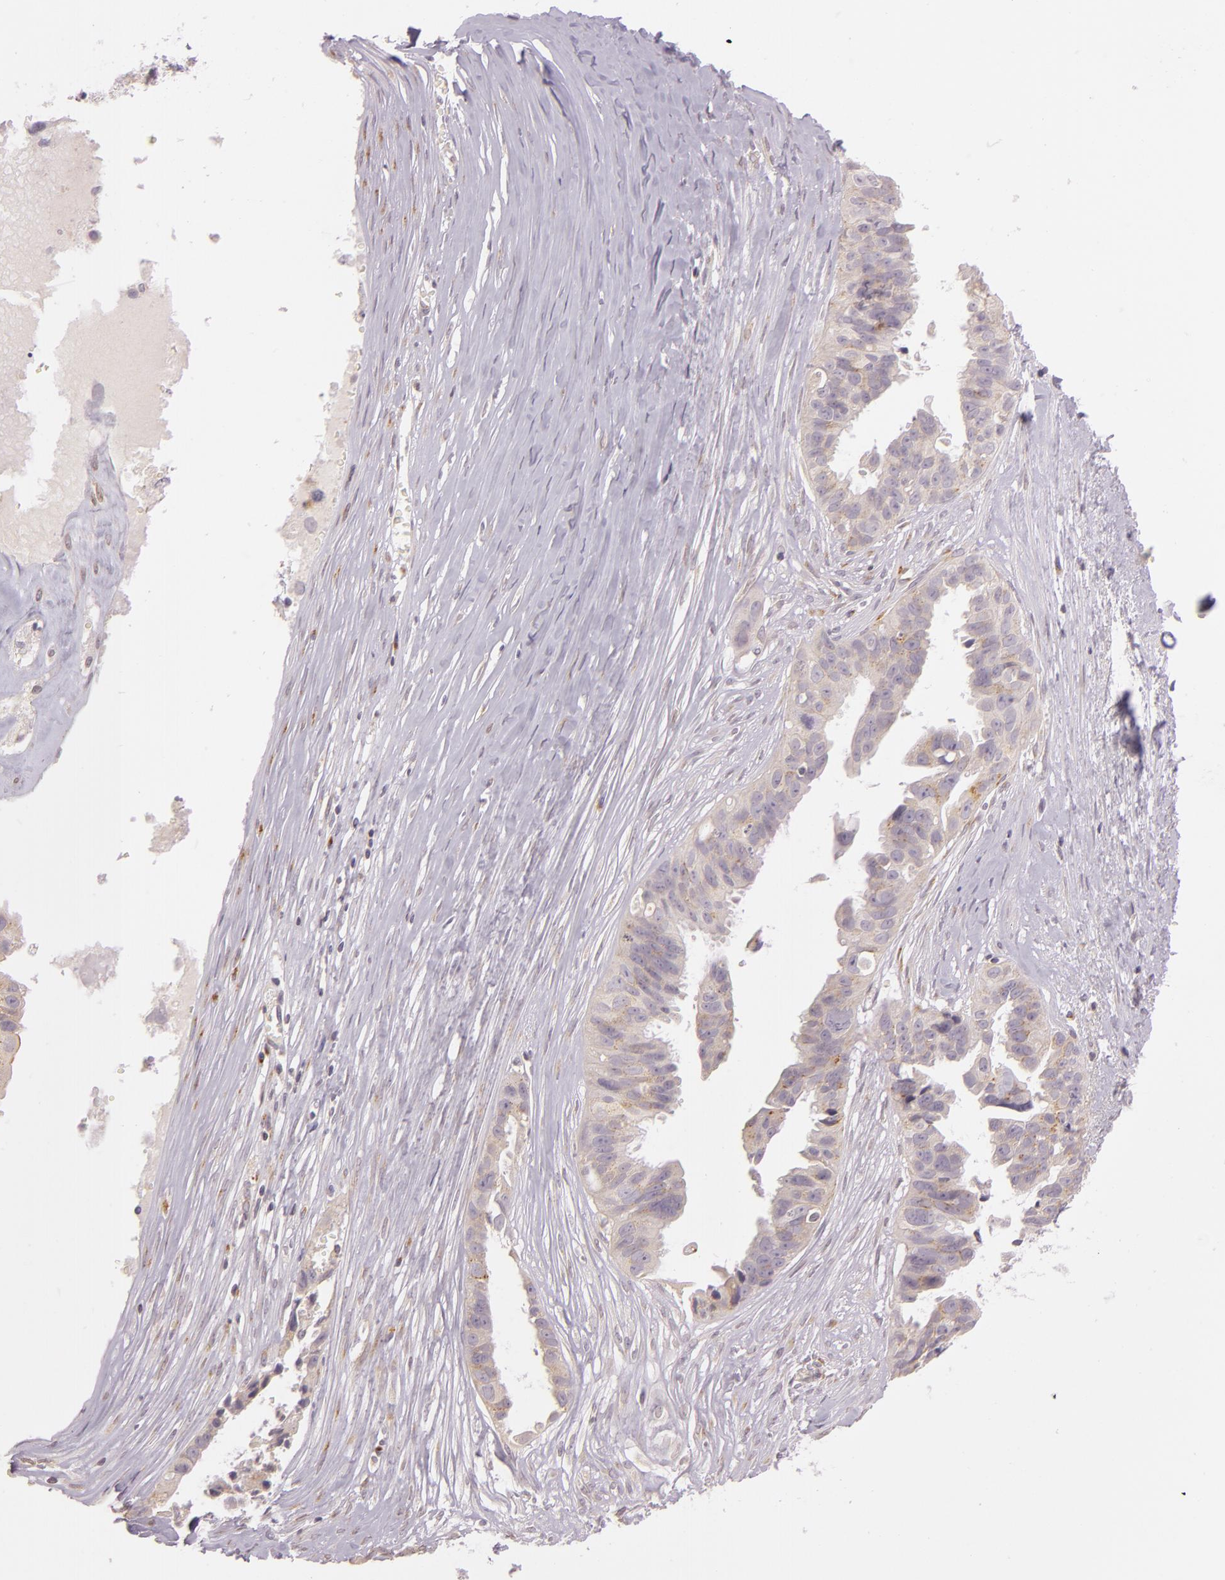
{"staining": {"intensity": "weak", "quantity": ">75%", "location": "cytoplasmic/membranous"}, "tissue": "ovarian cancer", "cell_type": "Tumor cells", "image_type": "cancer", "snomed": [{"axis": "morphology", "description": "Carcinoma, endometroid"}, {"axis": "topography", "description": "Ovary"}], "caption": "Immunohistochemical staining of human endometroid carcinoma (ovarian) exhibits low levels of weak cytoplasmic/membranous staining in approximately >75% of tumor cells. (Brightfield microscopy of DAB IHC at high magnification).", "gene": "LGMN", "patient": {"sex": "female", "age": 85}}